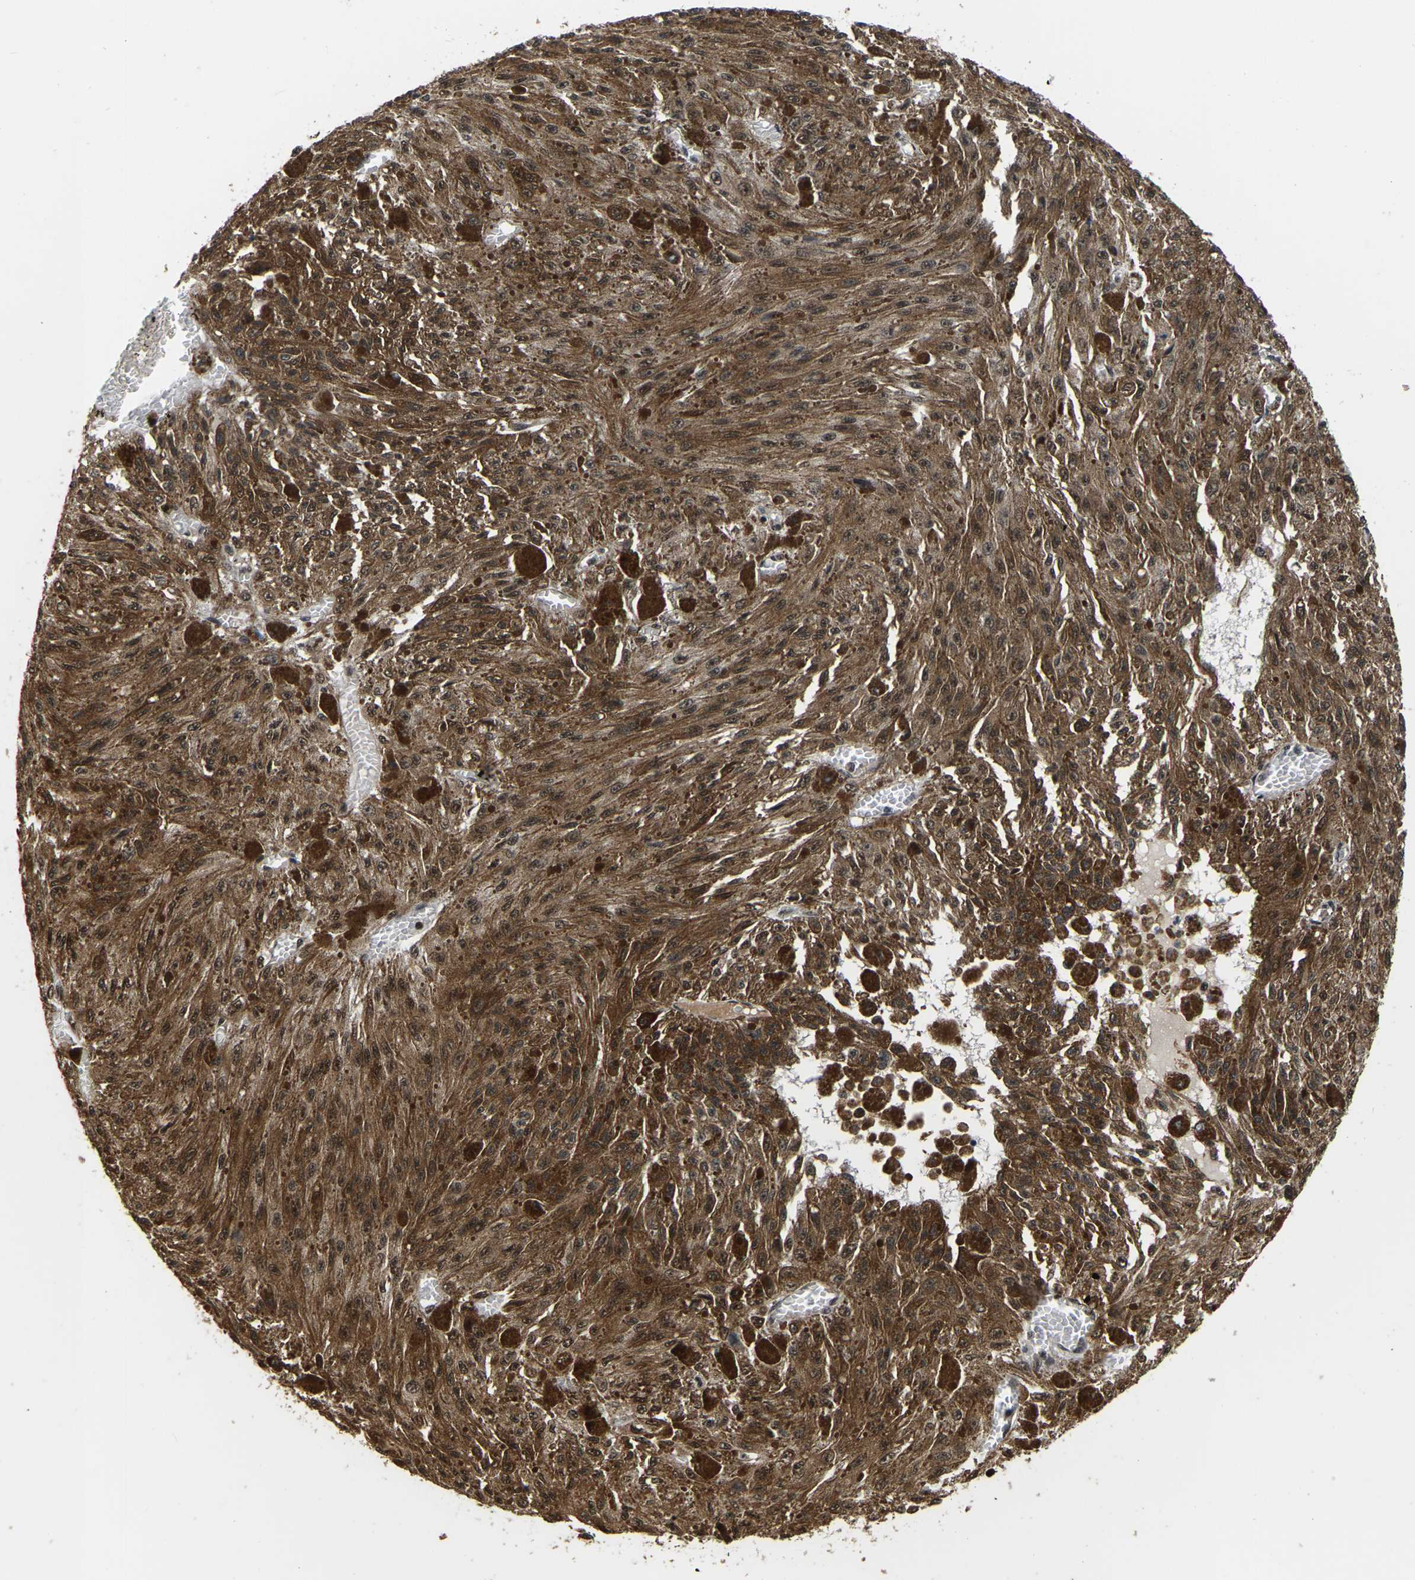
{"staining": {"intensity": "moderate", "quantity": ">75%", "location": "cytoplasmic/membranous,nuclear"}, "tissue": "melanoma", "cell_type": "Tumor cells", "image_type": "cancer", "snomed": [{"axis": "morphology", "description": "Malignant melanoma, NOS"}, {"axis": "topography", "description": "Other"}], "caption": "Moderate cytoplasmic/membranous and nuclear positivity for a protein is present in approximately >75% of tumor cells of malignant melanoma using immunohistochemistry (IHC).", "gene": "CIAO1", "patient": {"sex": "male", "age": 79}}